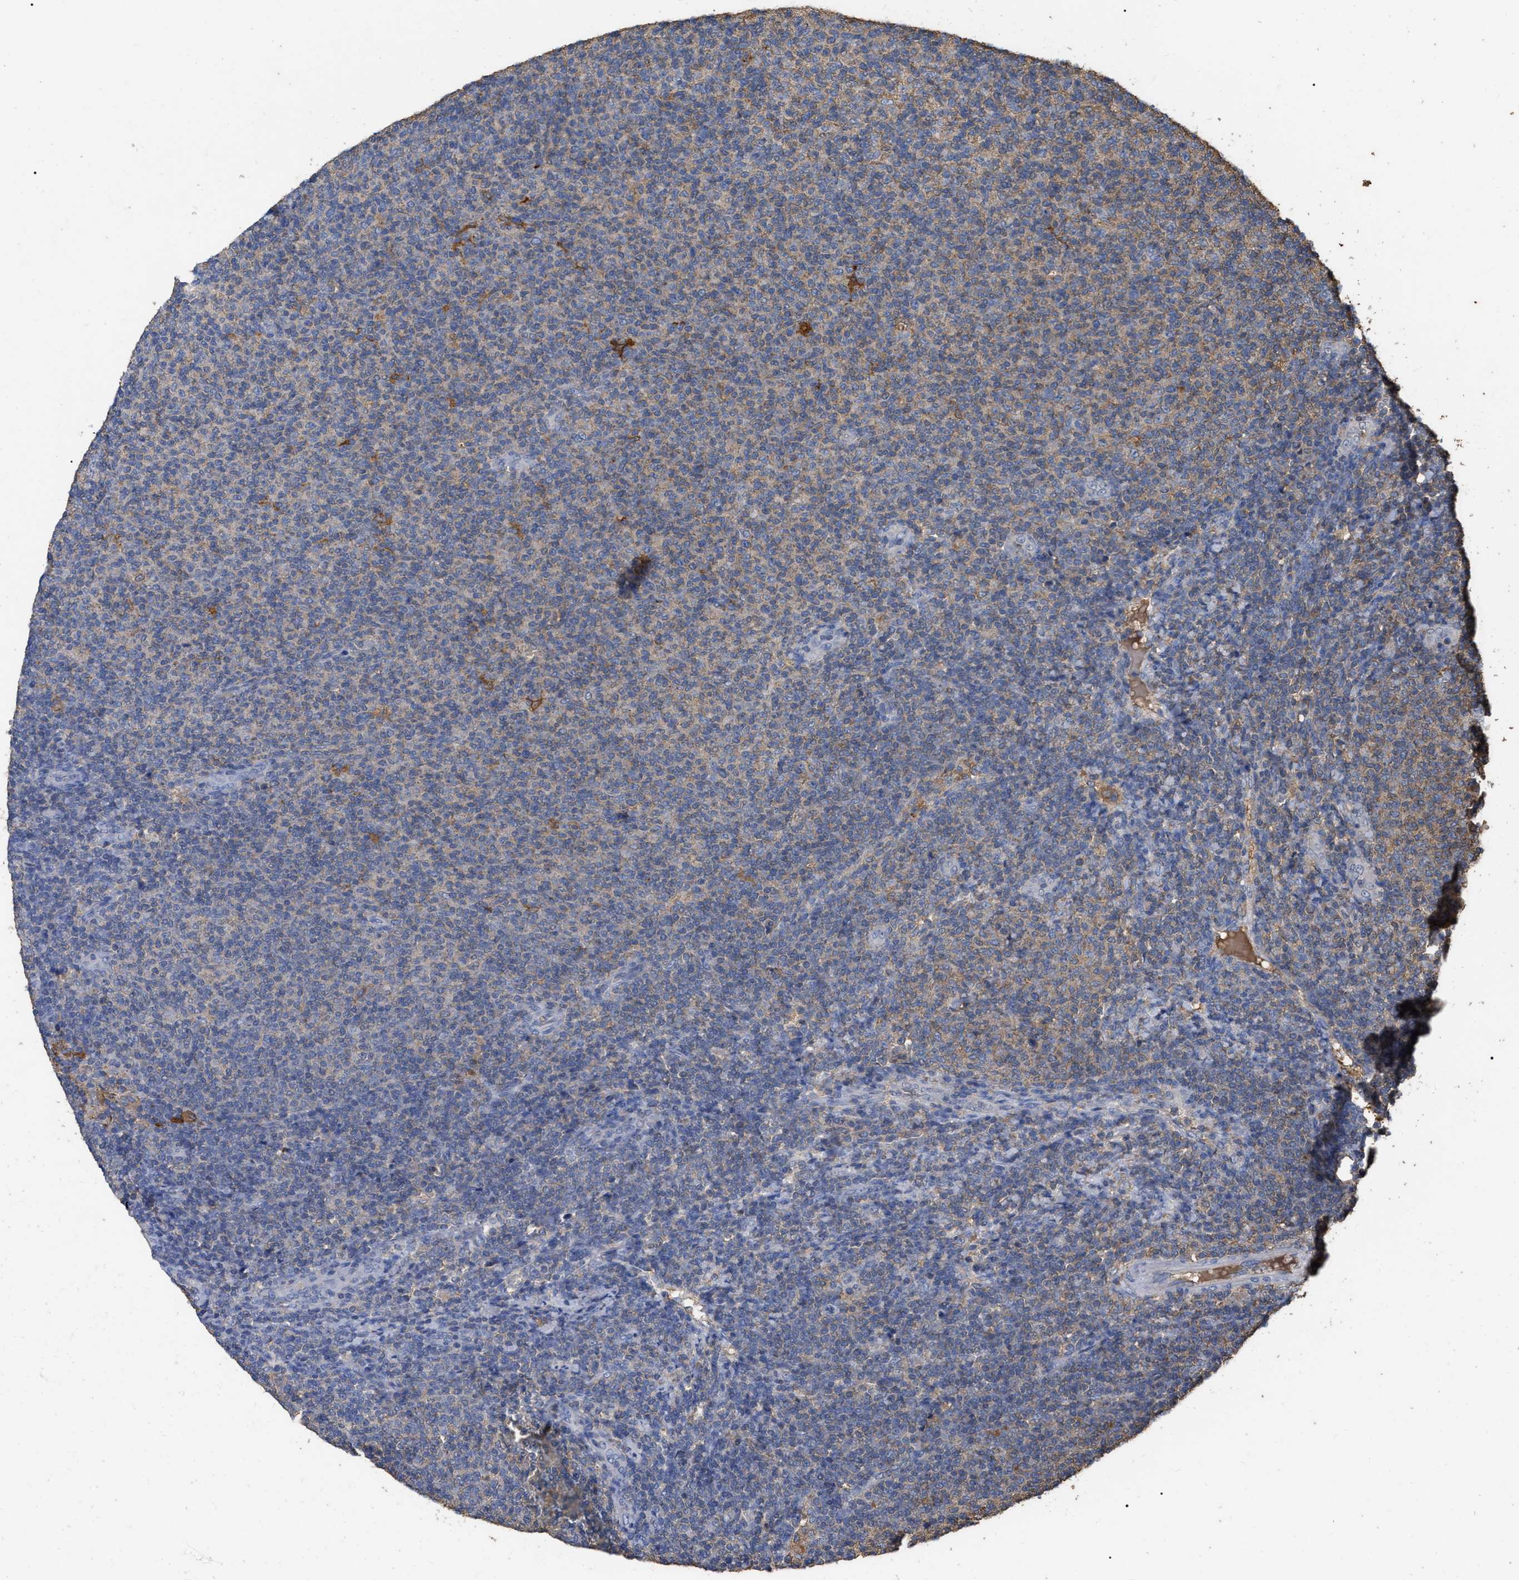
{"staining": {"intensity": "negative", "quantity": "none", "location": "none"}, "tissue": "lymphoma", "cell_type": "Tumor cells", "image_type": "cancer", "snomed": [{"axis": "morphology", "description": "Malignant lymphoma, non-Hodgkin's type, Low grade"}, {"axis": "topography", "description": "Lymph node"}], "caption": "The image reveals no significant staining in tumor cells of malignant lymphoma, non-Hodgkin's type (low-grade). (Stains: DAB (3,3'-diaminobenzidine) immunohistochemistry (IHC) with hematoxylin counter stain, Microscopy: brightfield microscopy at high magnification).", "gene": "GPR179", "patient": {"sex": "male", "age": 66}}